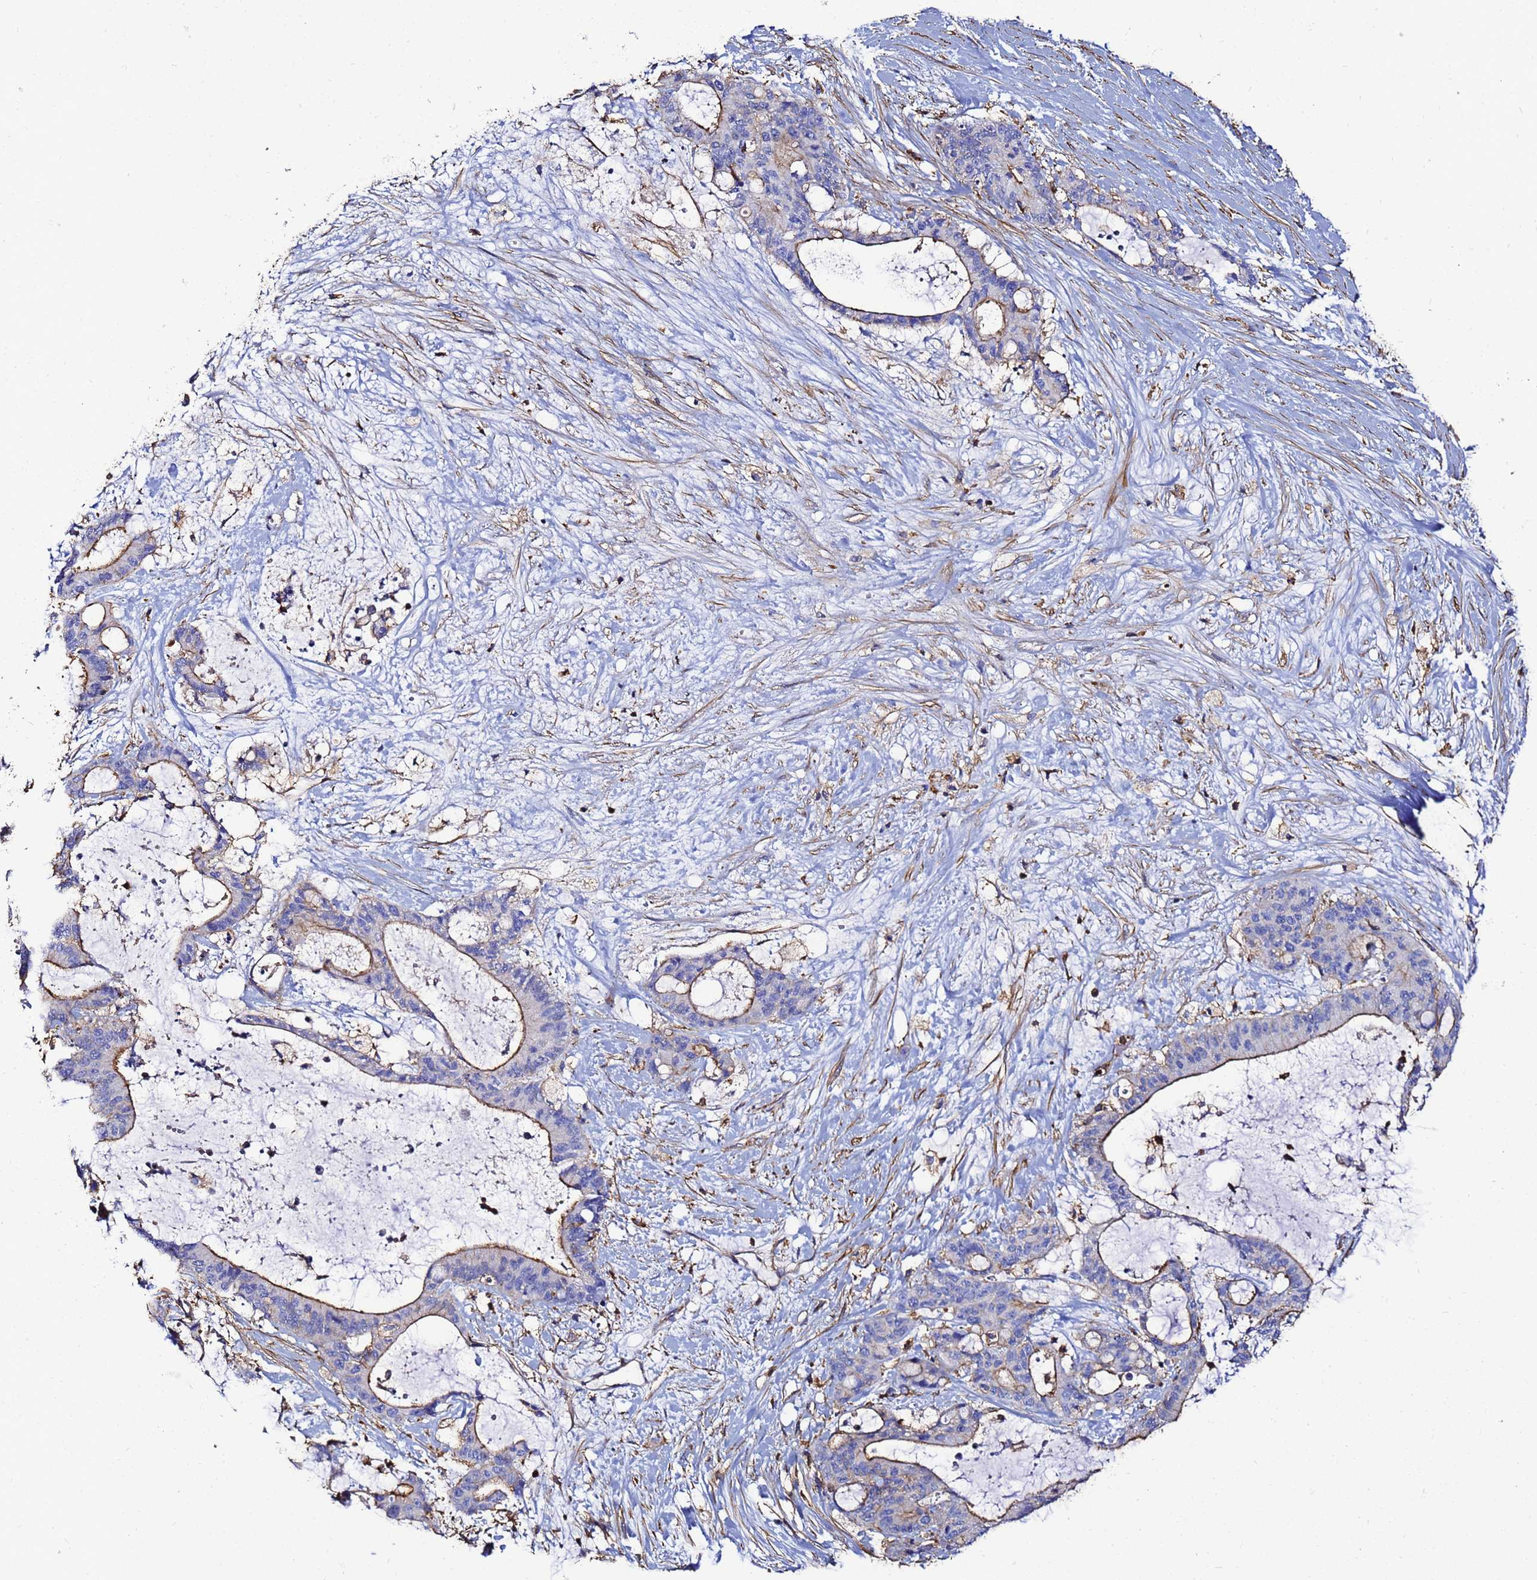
{"staining": {"intensity": "moderate", "quantity": "25%-75%", "location": "cytoplasmic/membranous"}, "tissue": "liver cancer", "cell_type": "Tumor cells", "image_type": "cancer", "snomed": [{"axis": "morphology", "description": "Normal tissue, NOS"}, {"axis": "morphology", "description": "Cholangiocarcinoma"}, {"axis": "topography", "description": "Liver"}, {"axis": "topography", "description": "Peripheral nerve tissue"}], "caption": "Immunohistochemical staining of human cholangiocarcinoma (liver) exhibits medium levels of moderate cytoplasmic/membranous protein staining in approximately 25%-75% of tumor cells.", "gene": "ACTB", "patient": {"sex": "female", "age": 73}}